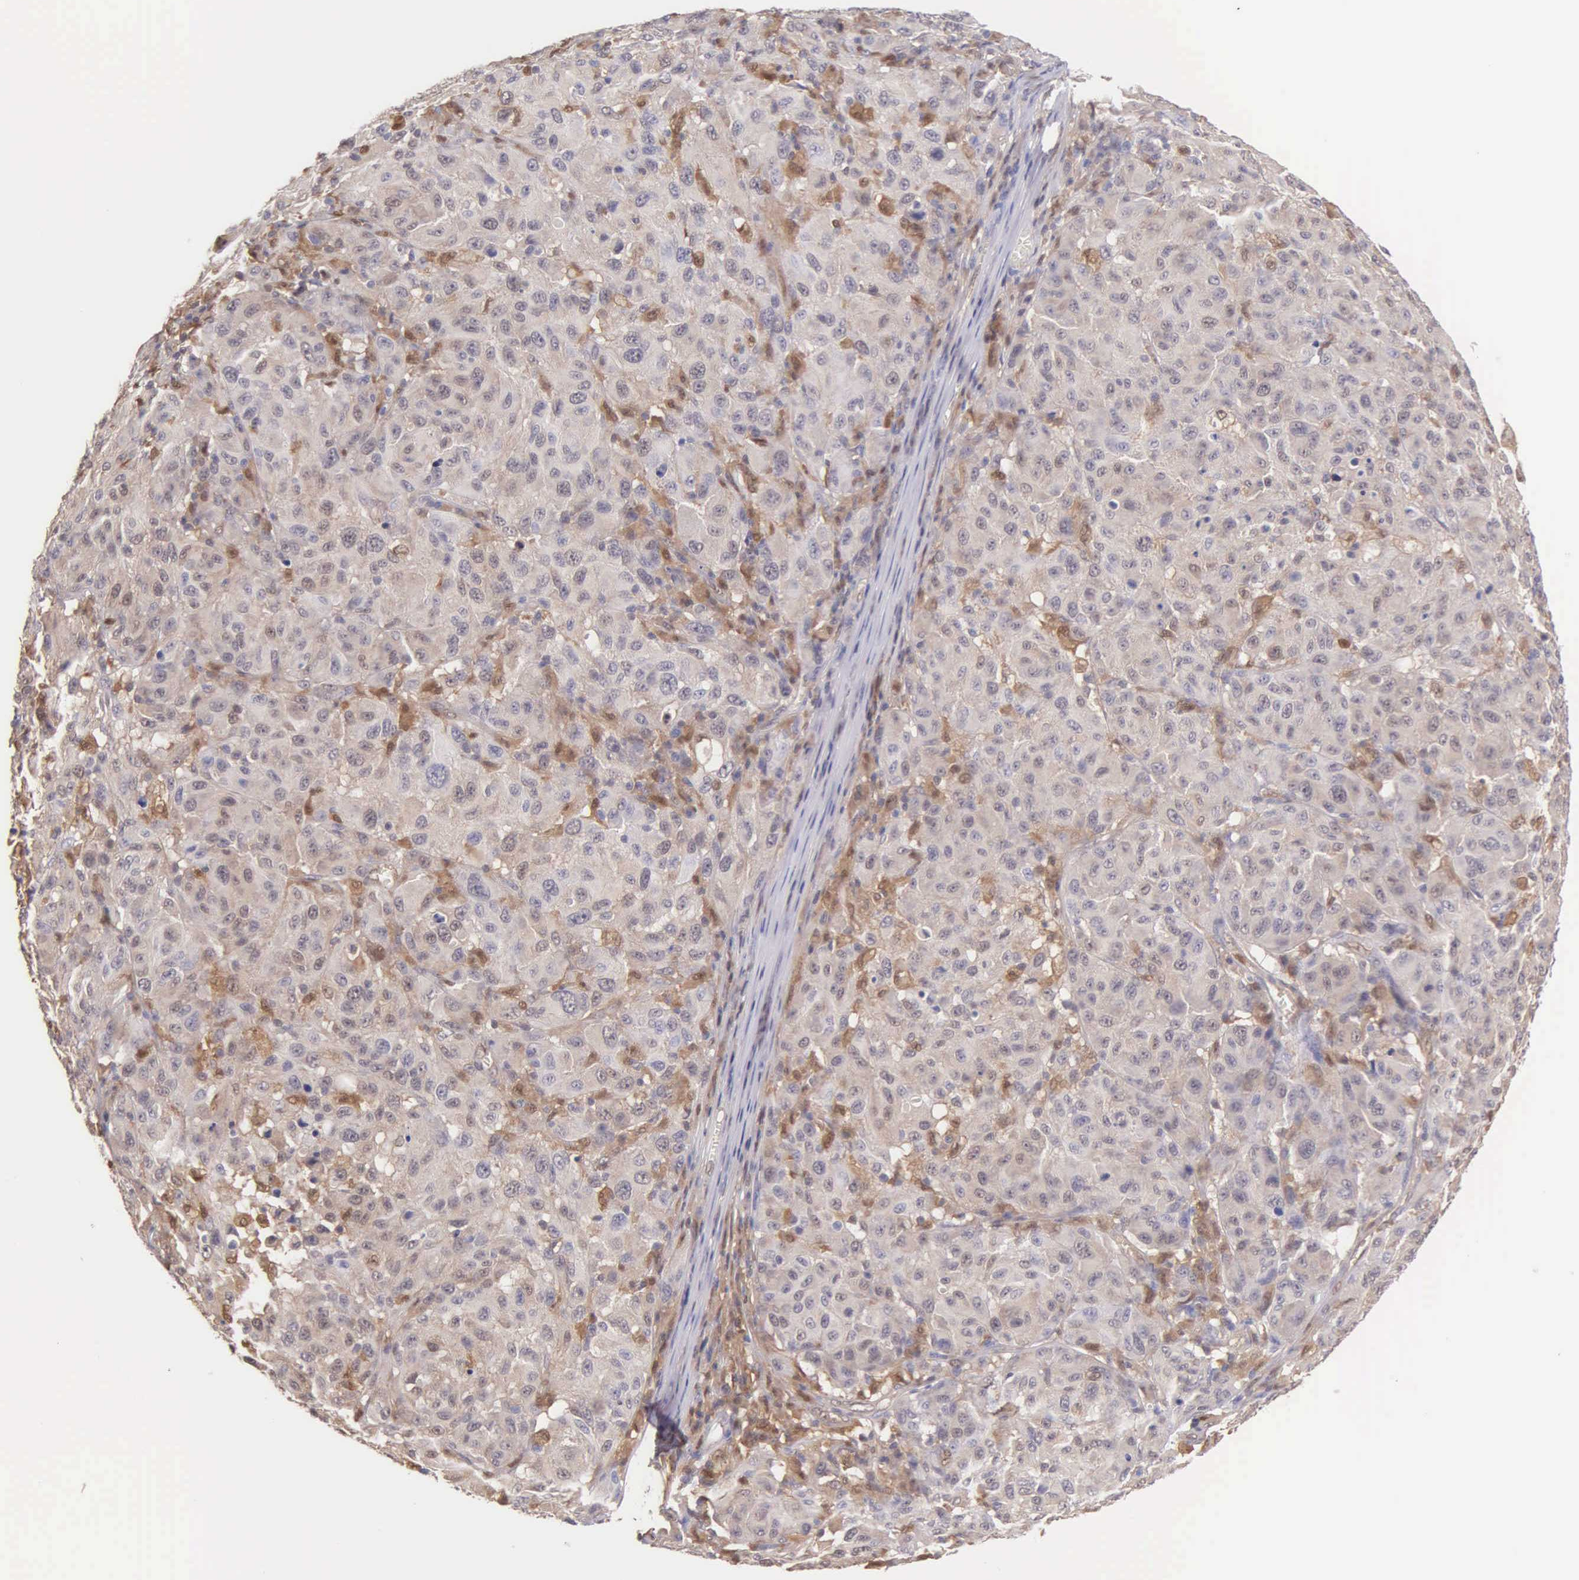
{"staining": {"intensity": "weak", "quantity": ">75%", "location": "cytoplasmic/membranous"}, "tissue": "melanoma", "cell_type": "Tumor cells", "image_type": "cancer", "snomed": [{"axis": "morphology", "description": "Malignant melanoma, NOS"}, {"axis": "topography", "description": "Skin"}], "caption": "Protein analysis of melanoma tissue shows weak cytoplasmic/membranous expression in about >75% of tumor cells. The staining was performed using DAB (3,3'-diaminobenzidine), with brown indicating positive protein expression. Nuclei are stained blue with hematoxylin.", "gene": "BID", "patient": {"sex": "female", "age": 77}}